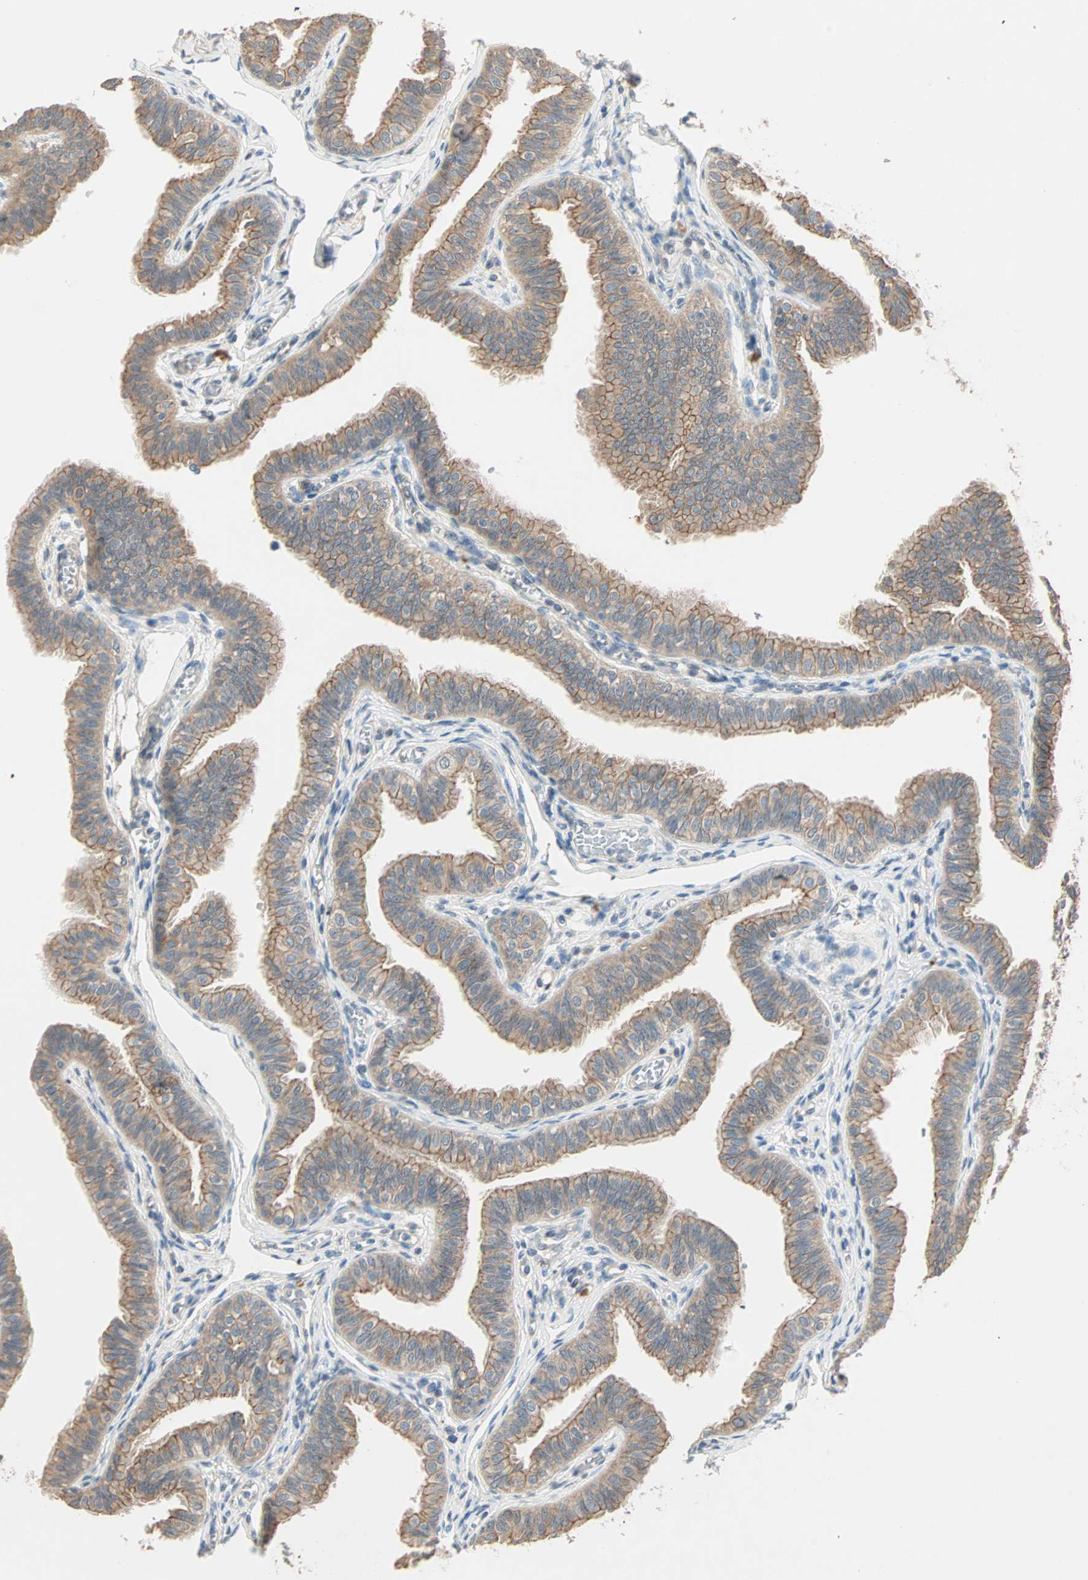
{"staining": {"intensity": "moderate", "quantity": ">75%", "location": "cytoplasmic/membranous"}, "tissue": "fallopian tube", "cell_type": "Glandular cells", "image_type": "normal", "snomed": [{"axis": "morphology", "description": "Normal tissue, NOS"}, {"axis": "morphology", "description": "Dermoid, NOS"}, {"axis": "topography", "description": "Fallopian tube"}], "caption": "A high-resolution micrograph shows immunohistochemistry (IHC) staining of benign fallopian tube, which reveals moderate cytoplasmic/membranous expression in about >75% of glandular cells. The protein is stained brown, and the nuclei are stained in blue (DAB (3,3'-diaminobenzidine) IHC with brightfield microscopy, high magnification).", "gene": "TTF2", "patient": {"sex": "female", "age": 33}}